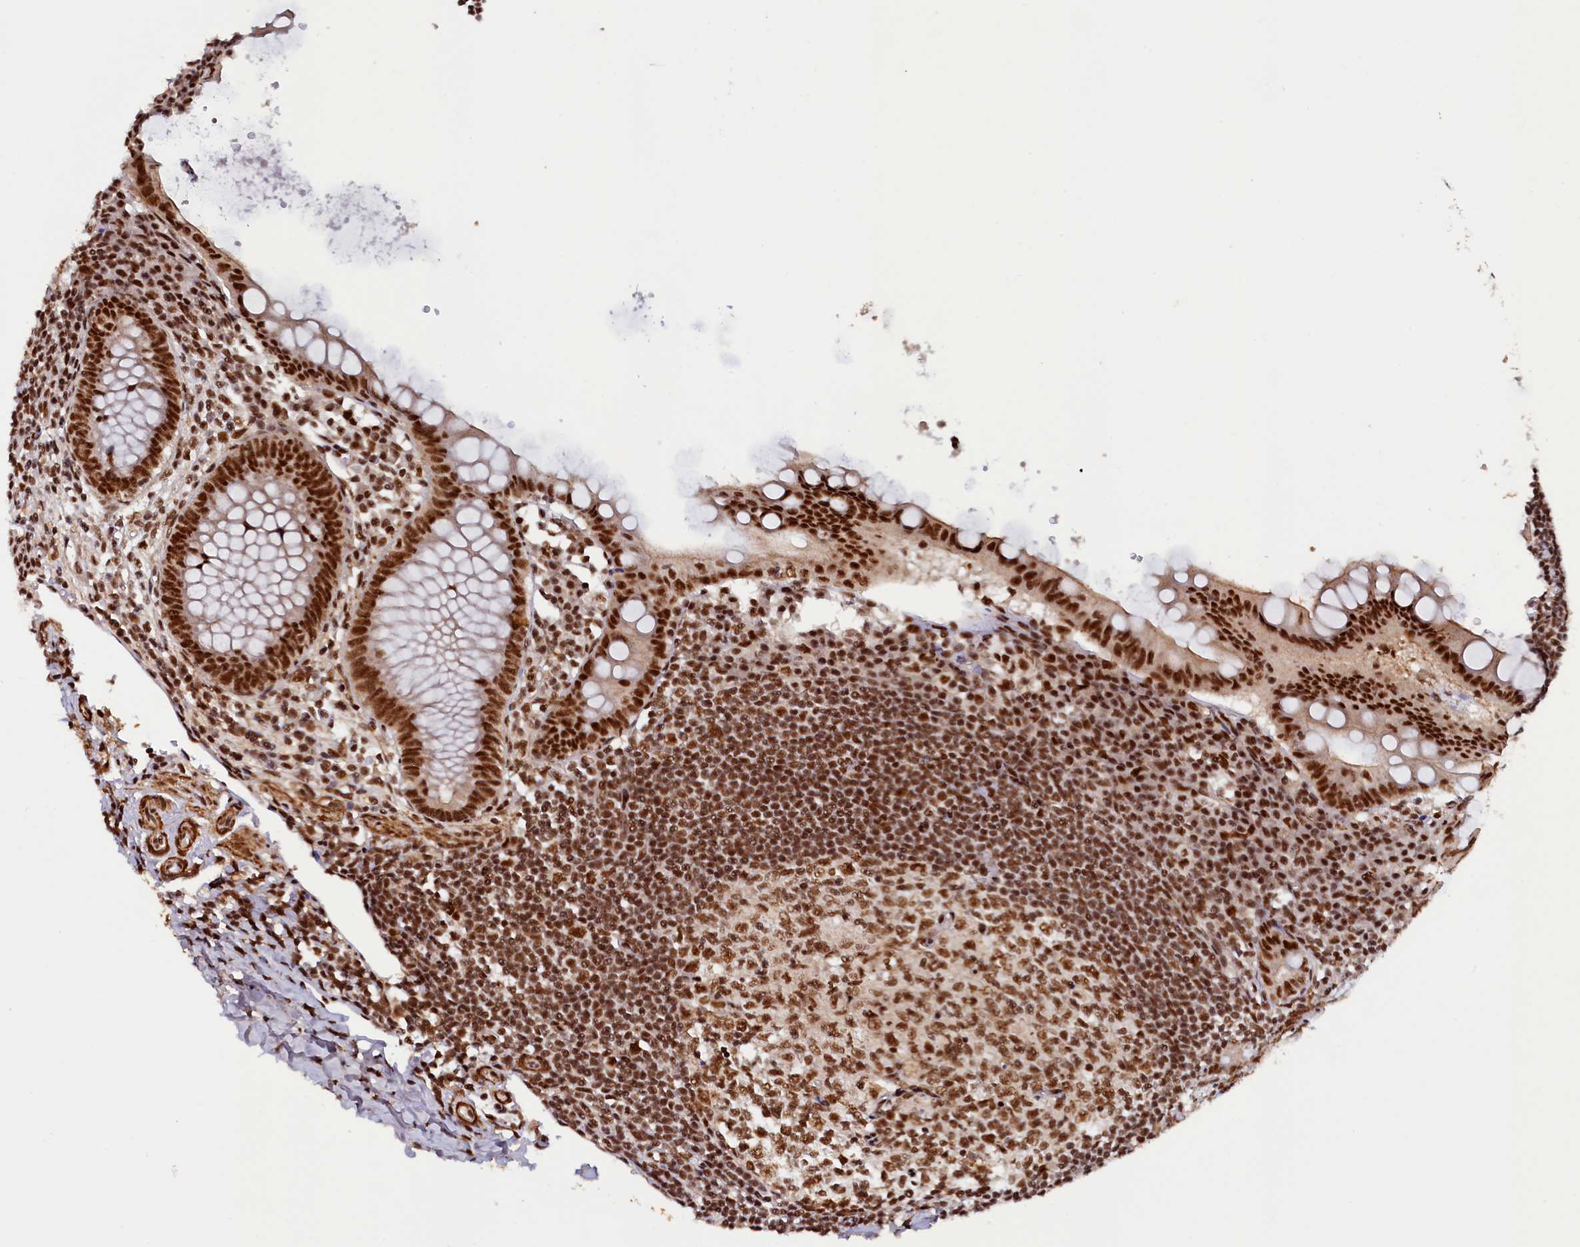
{"staining": {"intensity": "strong", "quantity": ">75%", "location": "nuclear"}, "tissue": "appendix", "cell_type": "Glandular cells", "image_type": "normal", "snomed": [{"axis": "morphology", "description": "Normal tissue, NOS"}, {"axis": "topography", "description": "Appendix"}], "caption": "Immunohistochemical staining of unremarkable human appendix shows high levels of strong nuclear staining in about >75% of glandular cells.", "gene": "ZC3H18", "patient": {"sex": "female", "age": 33}}